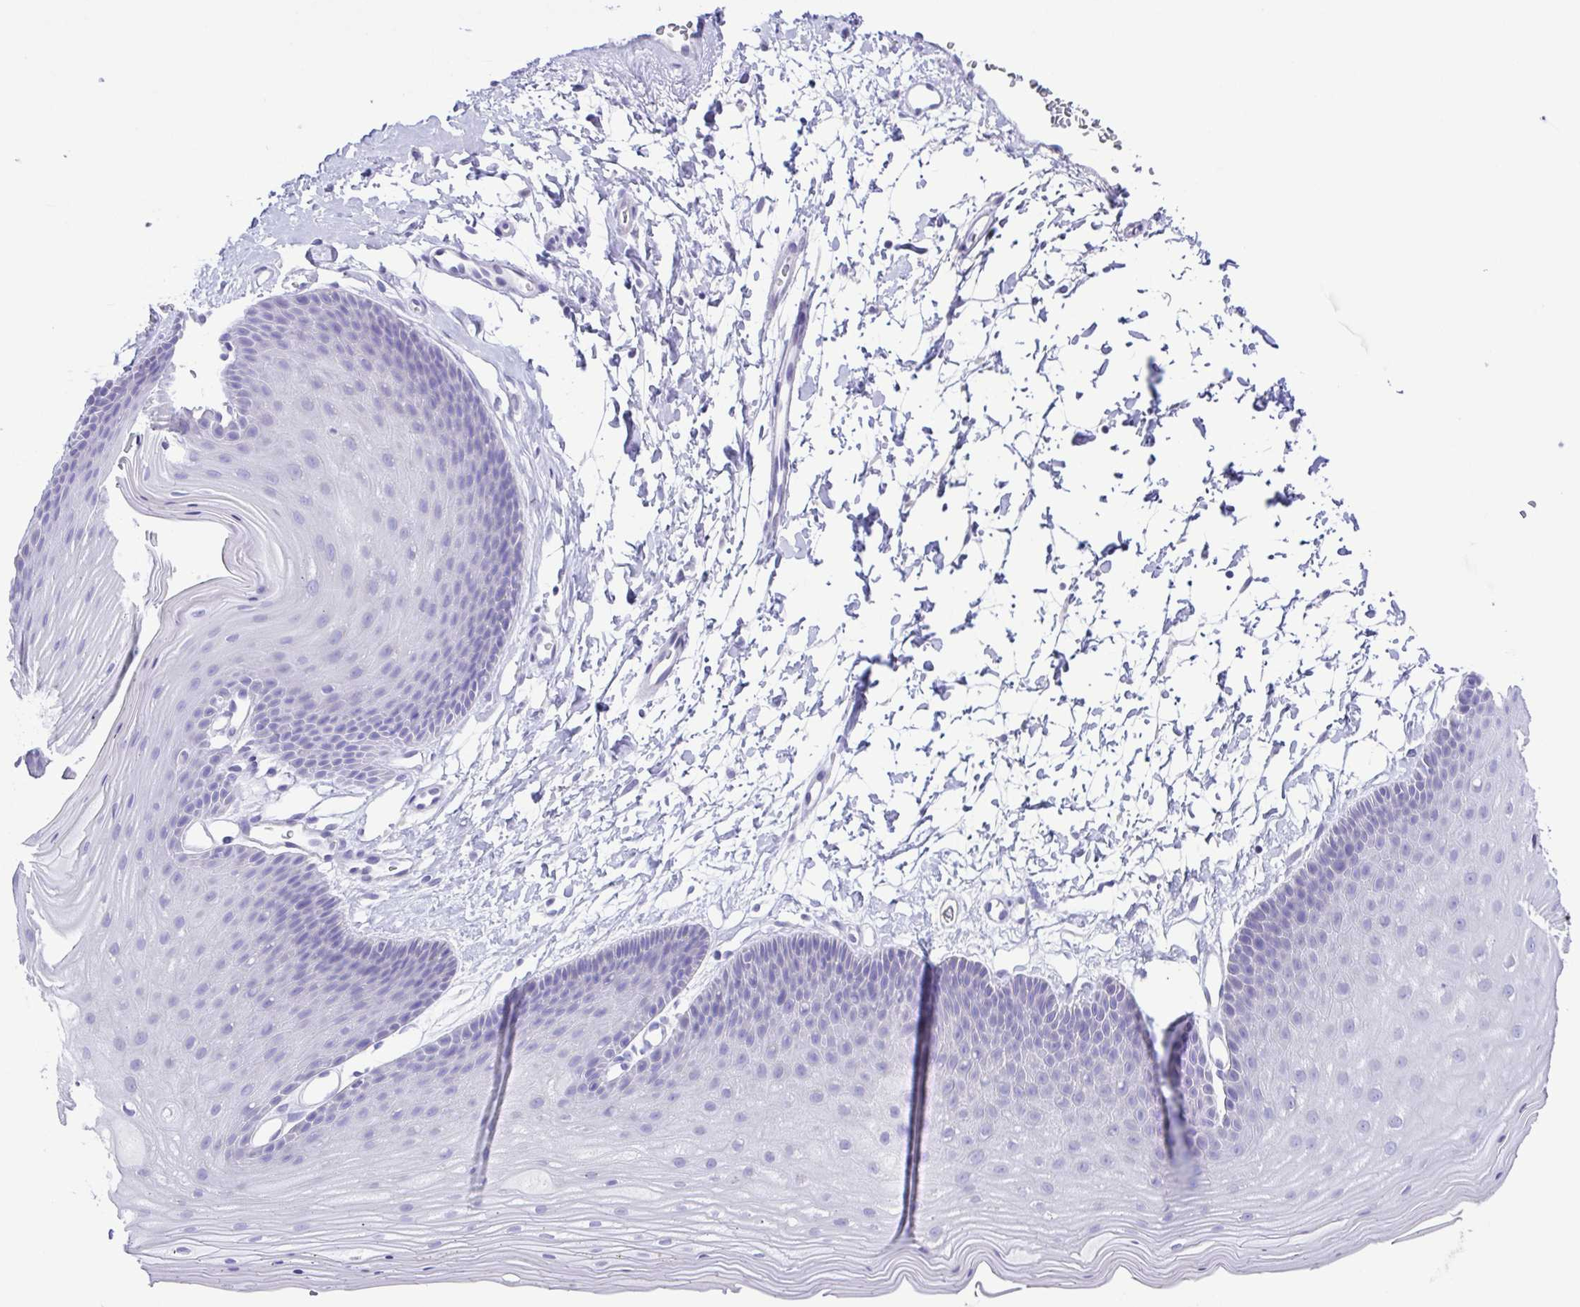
{"staining": {"intensity": "moderate", "quantity": "<25%", "location": "cytoplasmic/membranous"}, "tissue": "skin", "cell_type": "Epidermal cells", "image_type": "normal", "snomed": [{"axis": "morphology", "description": "Normal tissue, NOS"}, {"axis": "topography", "description": "Anal"}], "caption": "The immunohistochemical stain labels moderate cytoplasmic/membranous staining in epidermal cells of unremarkable skin. (brown staining indicates protein expression, while blue staining denotes nuclei).", "gene": "CD72", "patient": {"sex": "male", "age": 53}}